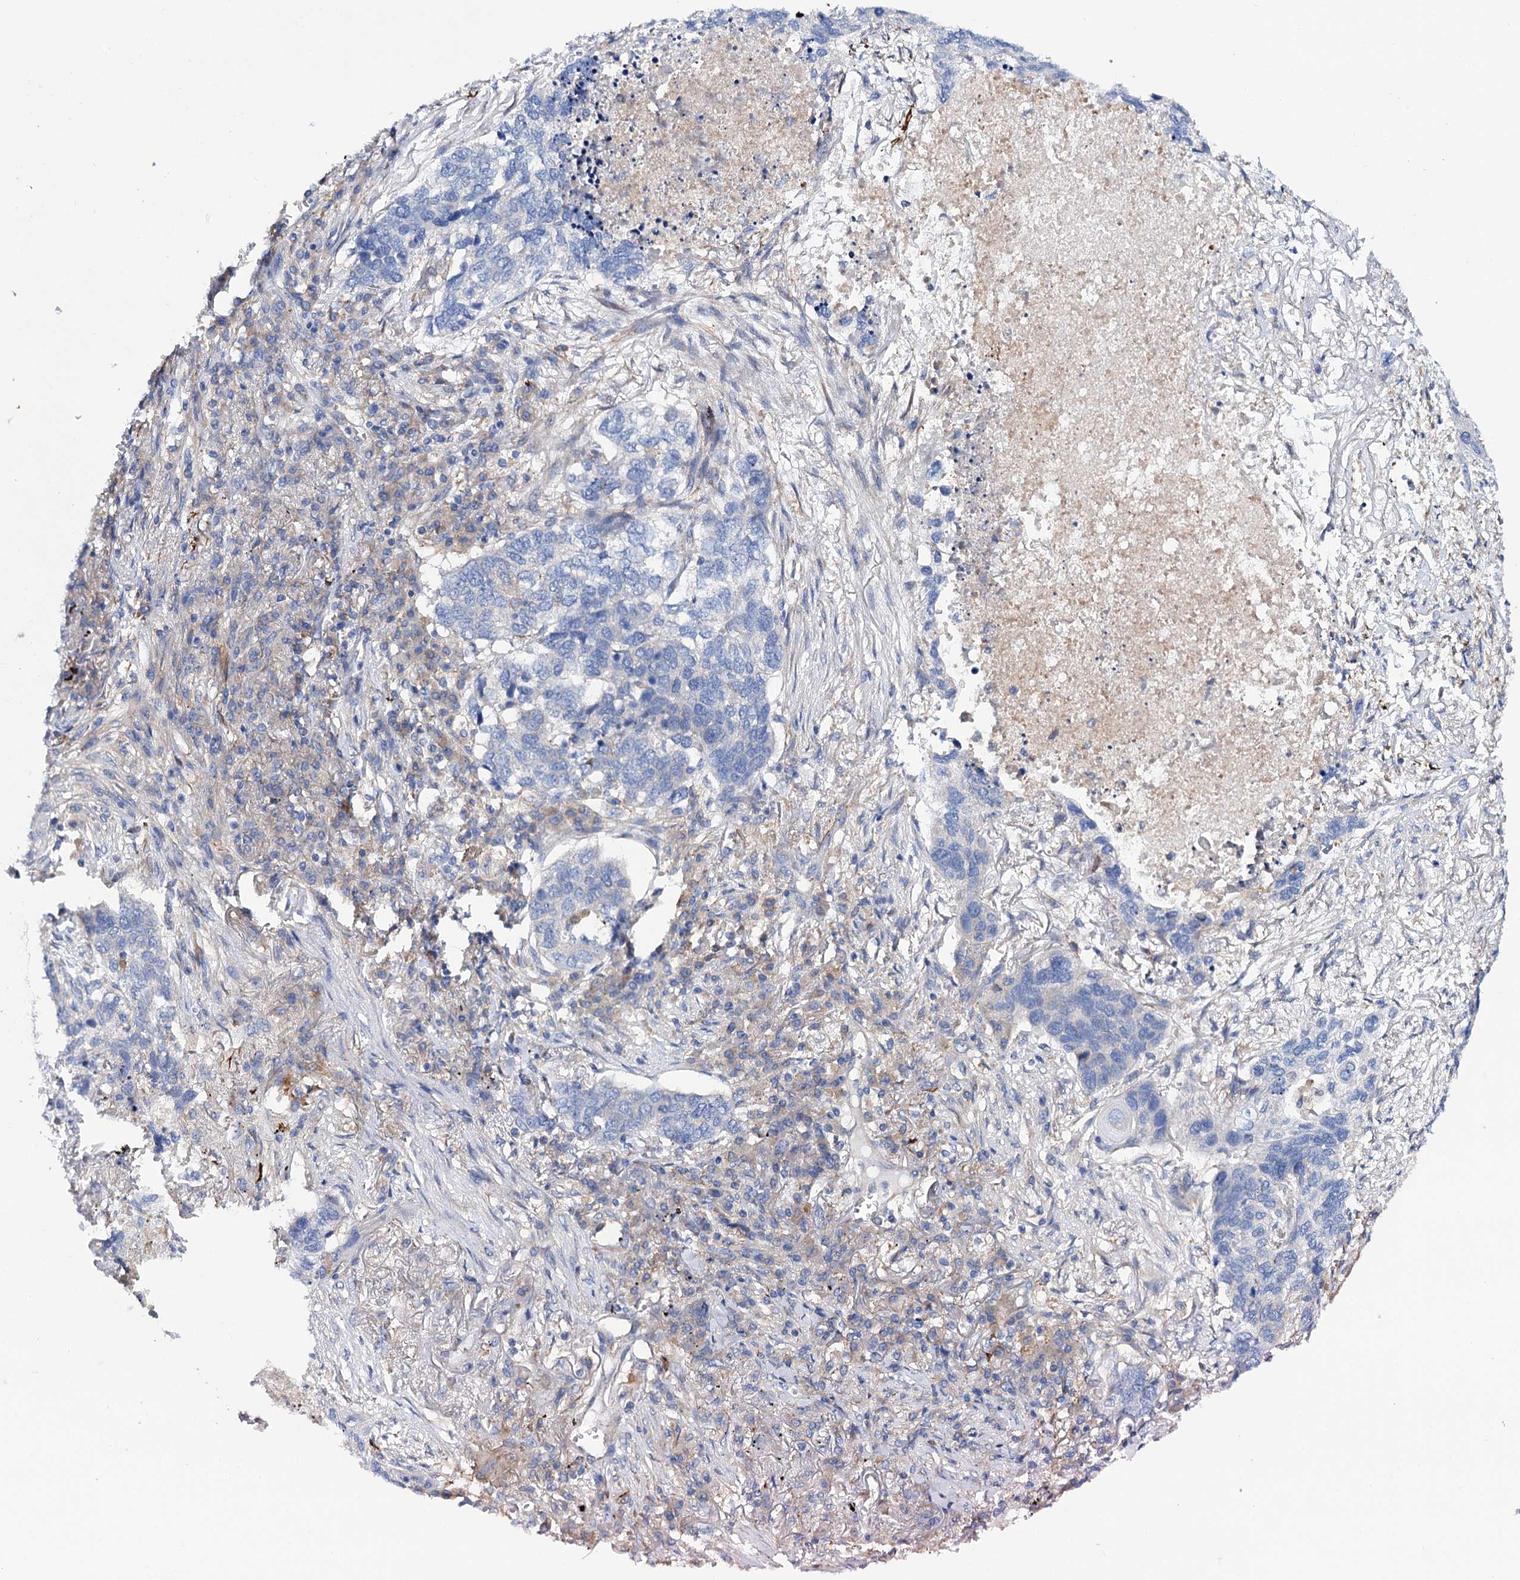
{"staining": {"intensity": "negative", "quantity": "none", "location": "none"}, "tissue": "lung cancer", "cell_type": "Tumor cells", "image_type": "cancer", "snomed": [{"axis": "morphology", "description": "Squamous cell carcinoma, NOS"}, {"axis": "topography", "description": "Lung"}], "caption": "This is an immunohistochemistry (IHC) micrograph of human lung cancer (squamous cell carcinoma). There is no staining in tumor cells.", "gene": "TRIM55", "patient": {"sex": "female", "age": 63}}